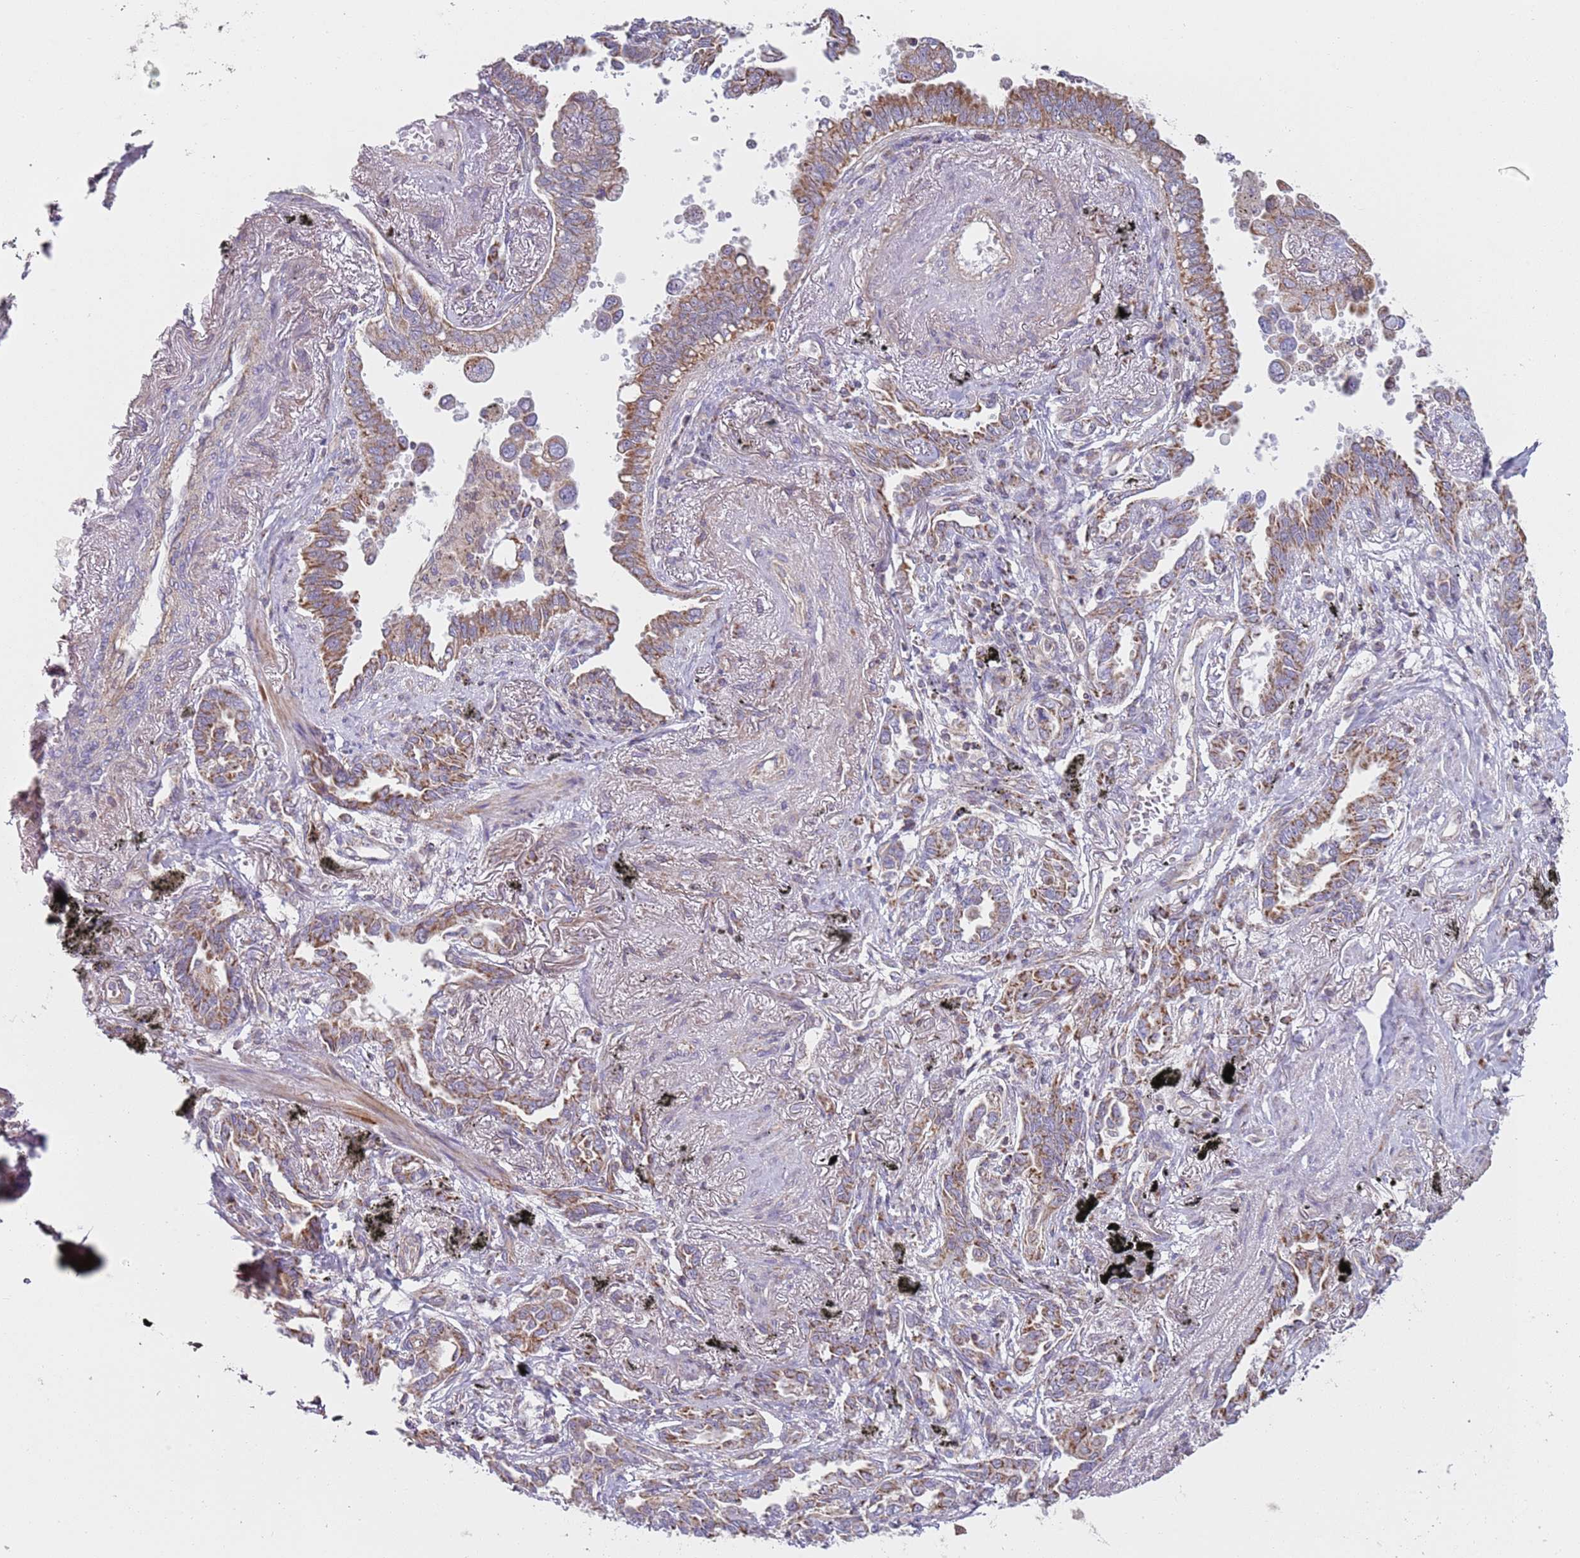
{"staining": {"intensity": "moderate", "quantity": ">75%", "location": "cytoplasmic/membranous"}, "tissue": "lung cancer", "cell_type": "Tumor cells", "image_type": "cancer", "snomed": [{"axis": "morphology", "description": "Adenocarcinoma, NOS"}, {"axis": "topography", "description": "Lung"}], "caption": "Lung cancer was stained to show a protein in brown. There is medium levels of moderate cytoplasmic/membranous positivity in approximately >75% of tumor cells.", "gene": "GAS8", "patient": {"sex": "male", "age": 67}}